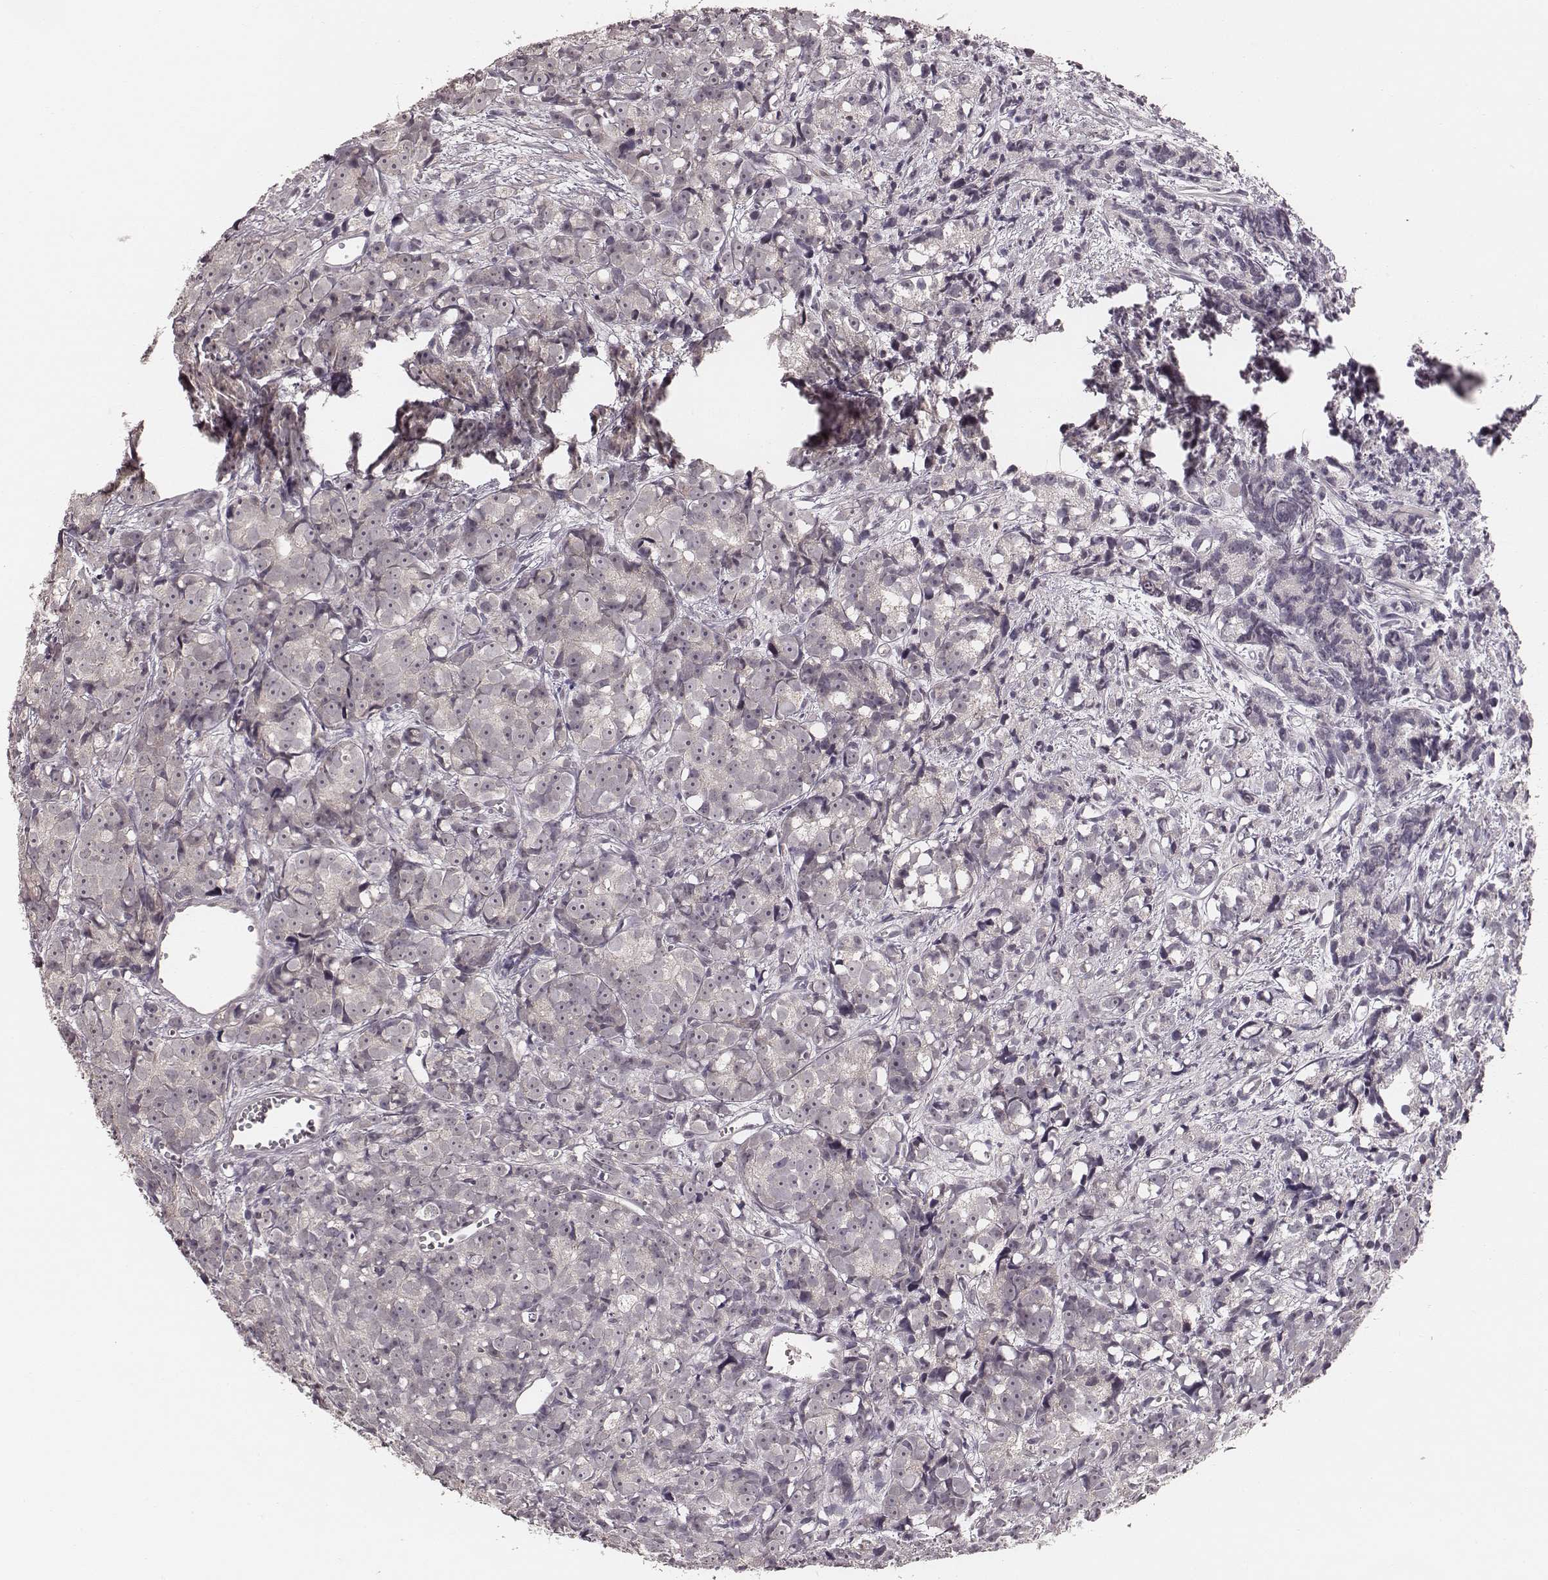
{"staining": {"intensity": "negative", "quantity": "none", "location": "none"}, "tissue": "prostate cancer", "cell_type": "Tumor cells", "image_type": "cancer", "snomed": [{"axis": "morphology", "description": "Adenocarcinoma, High grade"}, {"axis": "topography", "description": "Prostate"}], "caption": "Immunohistochemistry photomicrograph of neoplastic tissue: prostate adenocarcinoma (high-grade) stained with DAB (3,3'-diaminobenzidine) demonstrates no significant protein positivity in tumor cells. (DAB IHC, high magnification).", "gene": "LY6K", "patient": {"sex": "male", "age": 77}}